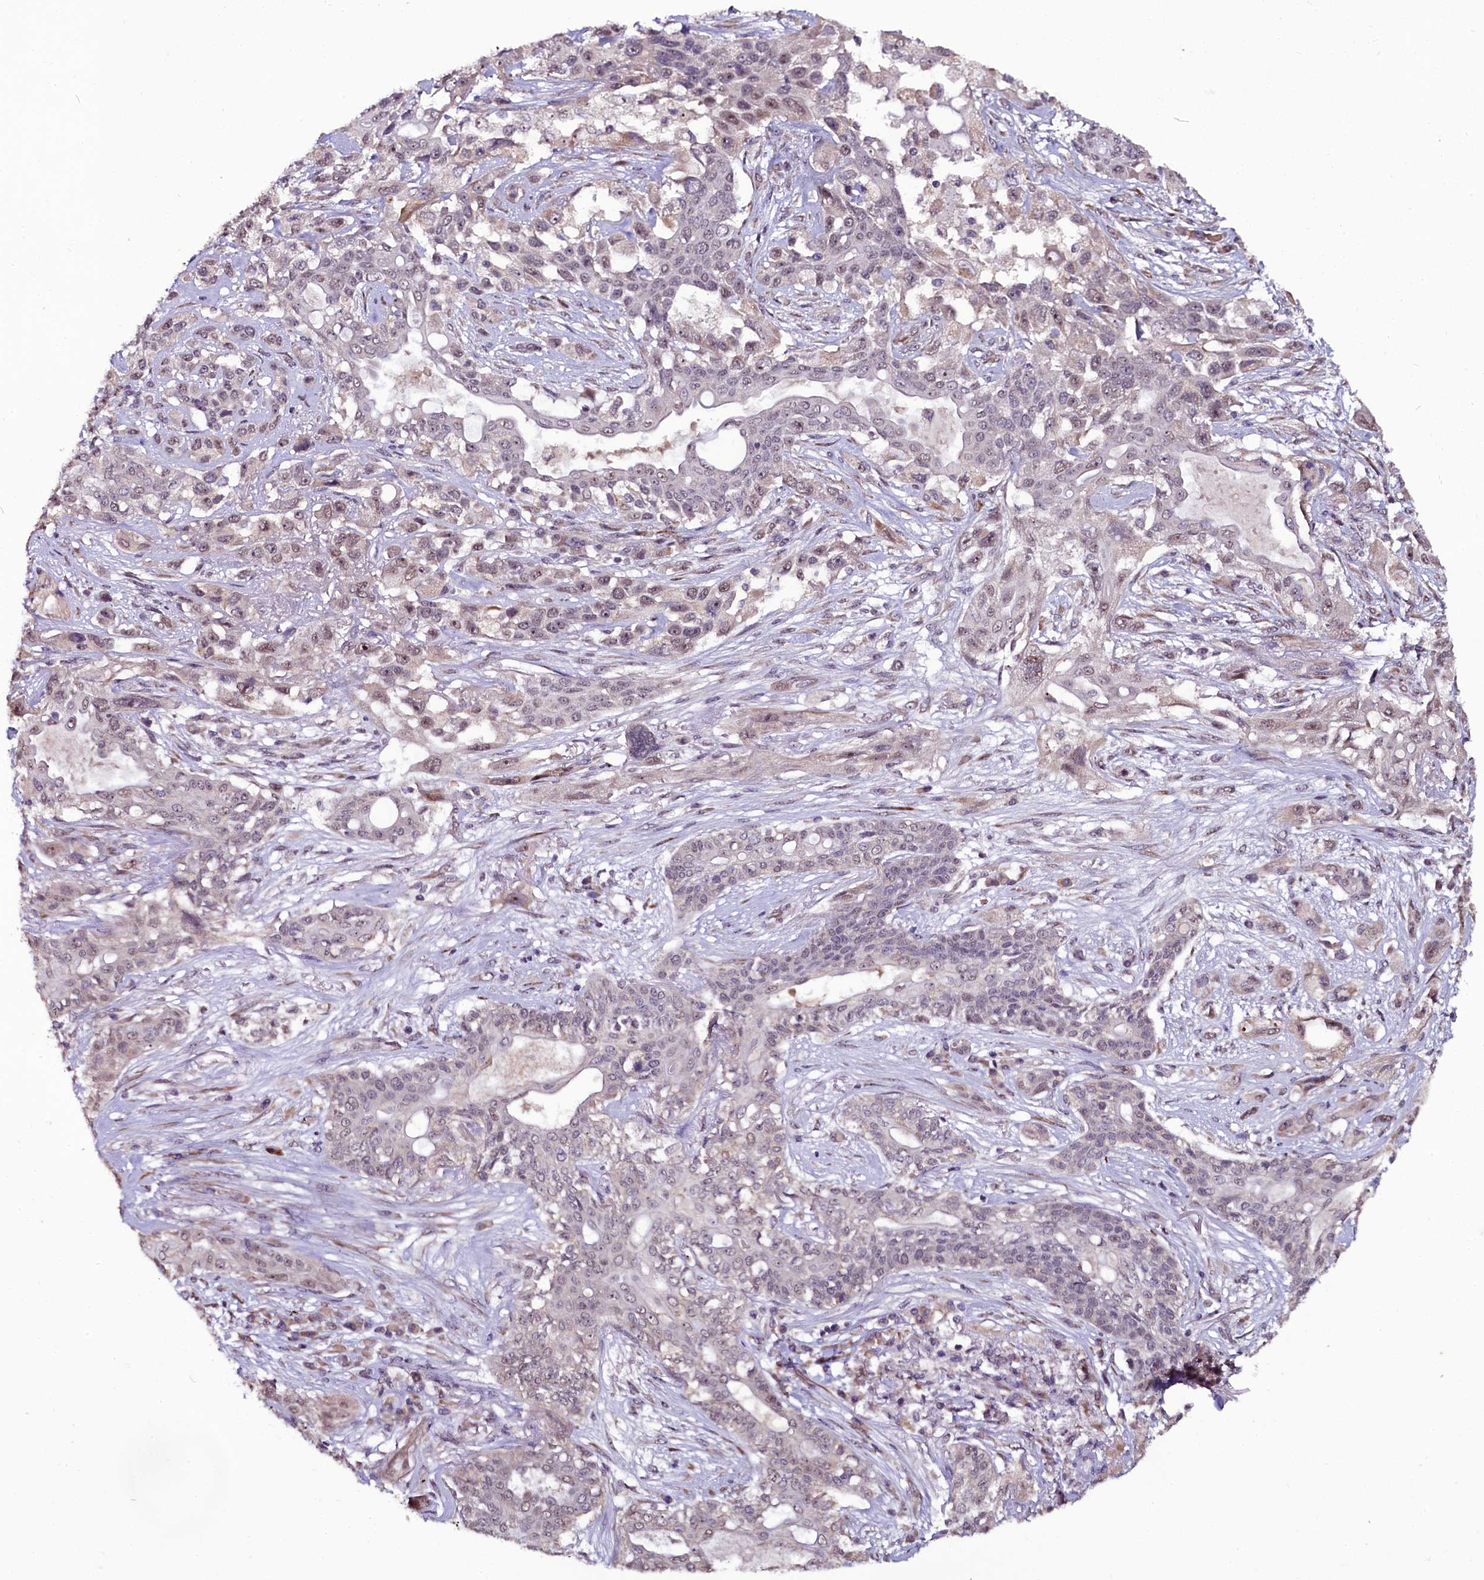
{"staining": {"intensity": "weak", "quantity": "25%-75%", "location": "nuclear"}, "tissue": "lung cancer", "cell_type": "Tumor cells", "image_type": "cancer", "snomed": [{"axis": "morphology", "description": "Squamous cell carcinoma, NOS"}, {"axis": "topography", "description": "Lung"}], "caption": "Tumor cells exhibit low levels of weak nuclear staining in about 25%-75% of cells in lung cancer (squamous cell carcinoma). (Brightfield microscopy of DAB IHC at high magnification).", "gene": "RPUSD2", "patient": {"sex": "female", "age": 70}}